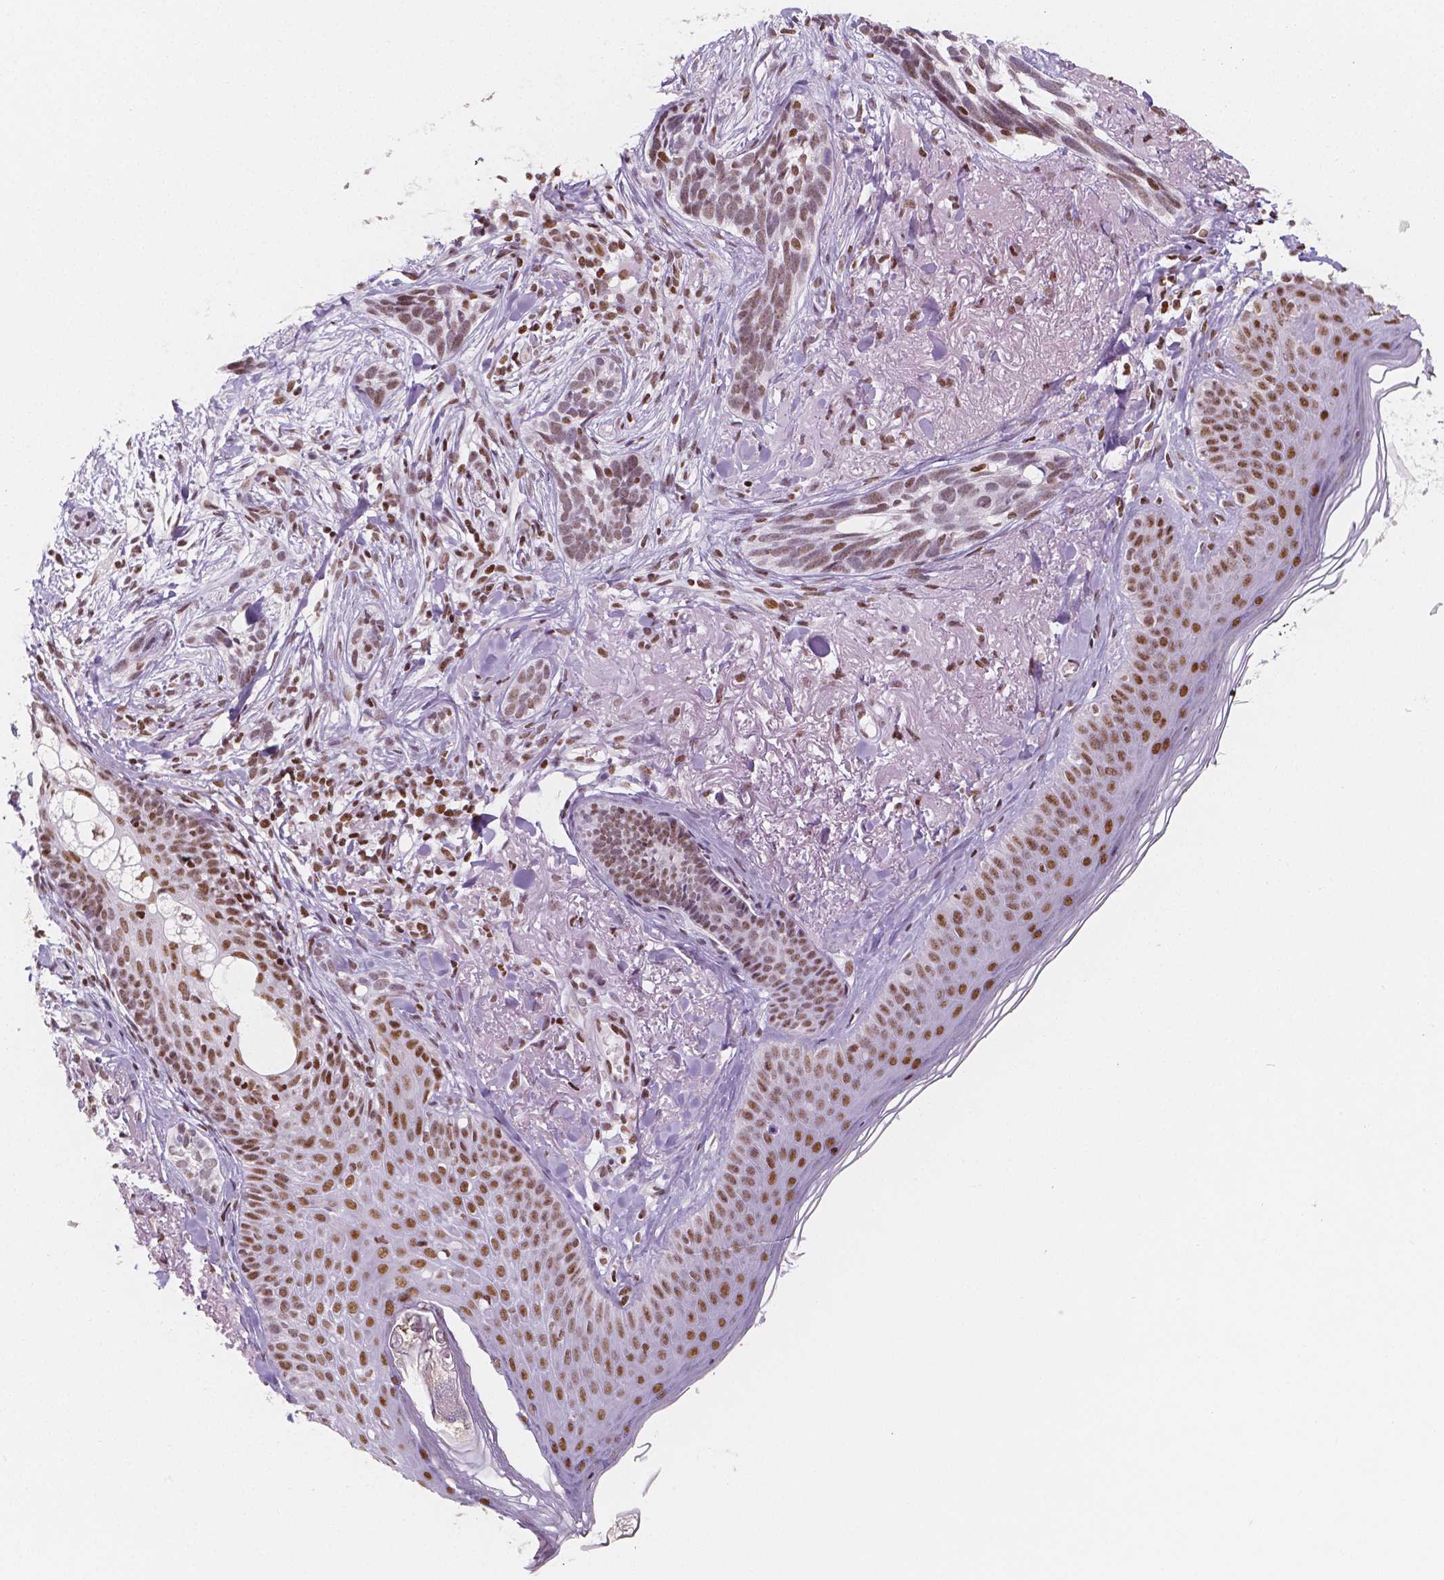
{"staining": {"intensity": "moderate", "quantity": "25%-75%", "location": "nuclear"}, "tissue": "skin cancer", "cell_type": "Tumor cells", "image_type": "cancer", "snomed": [{"axis": "morphology", "description": "Basal cell carcinoma"}, {"axis": "morphology", "description": "BCC, high aggressive"}, {"axis": "topography", "description": "Skin"}], "caption": "Immunohistochemical staining of bcc,  high aggressive (skin) shows medium levels of moderate nuclear protein expression in about 25%-75% of tumor cells.", "gene": "HDAC1", "patient": {"sex": "female", "age": 86}}